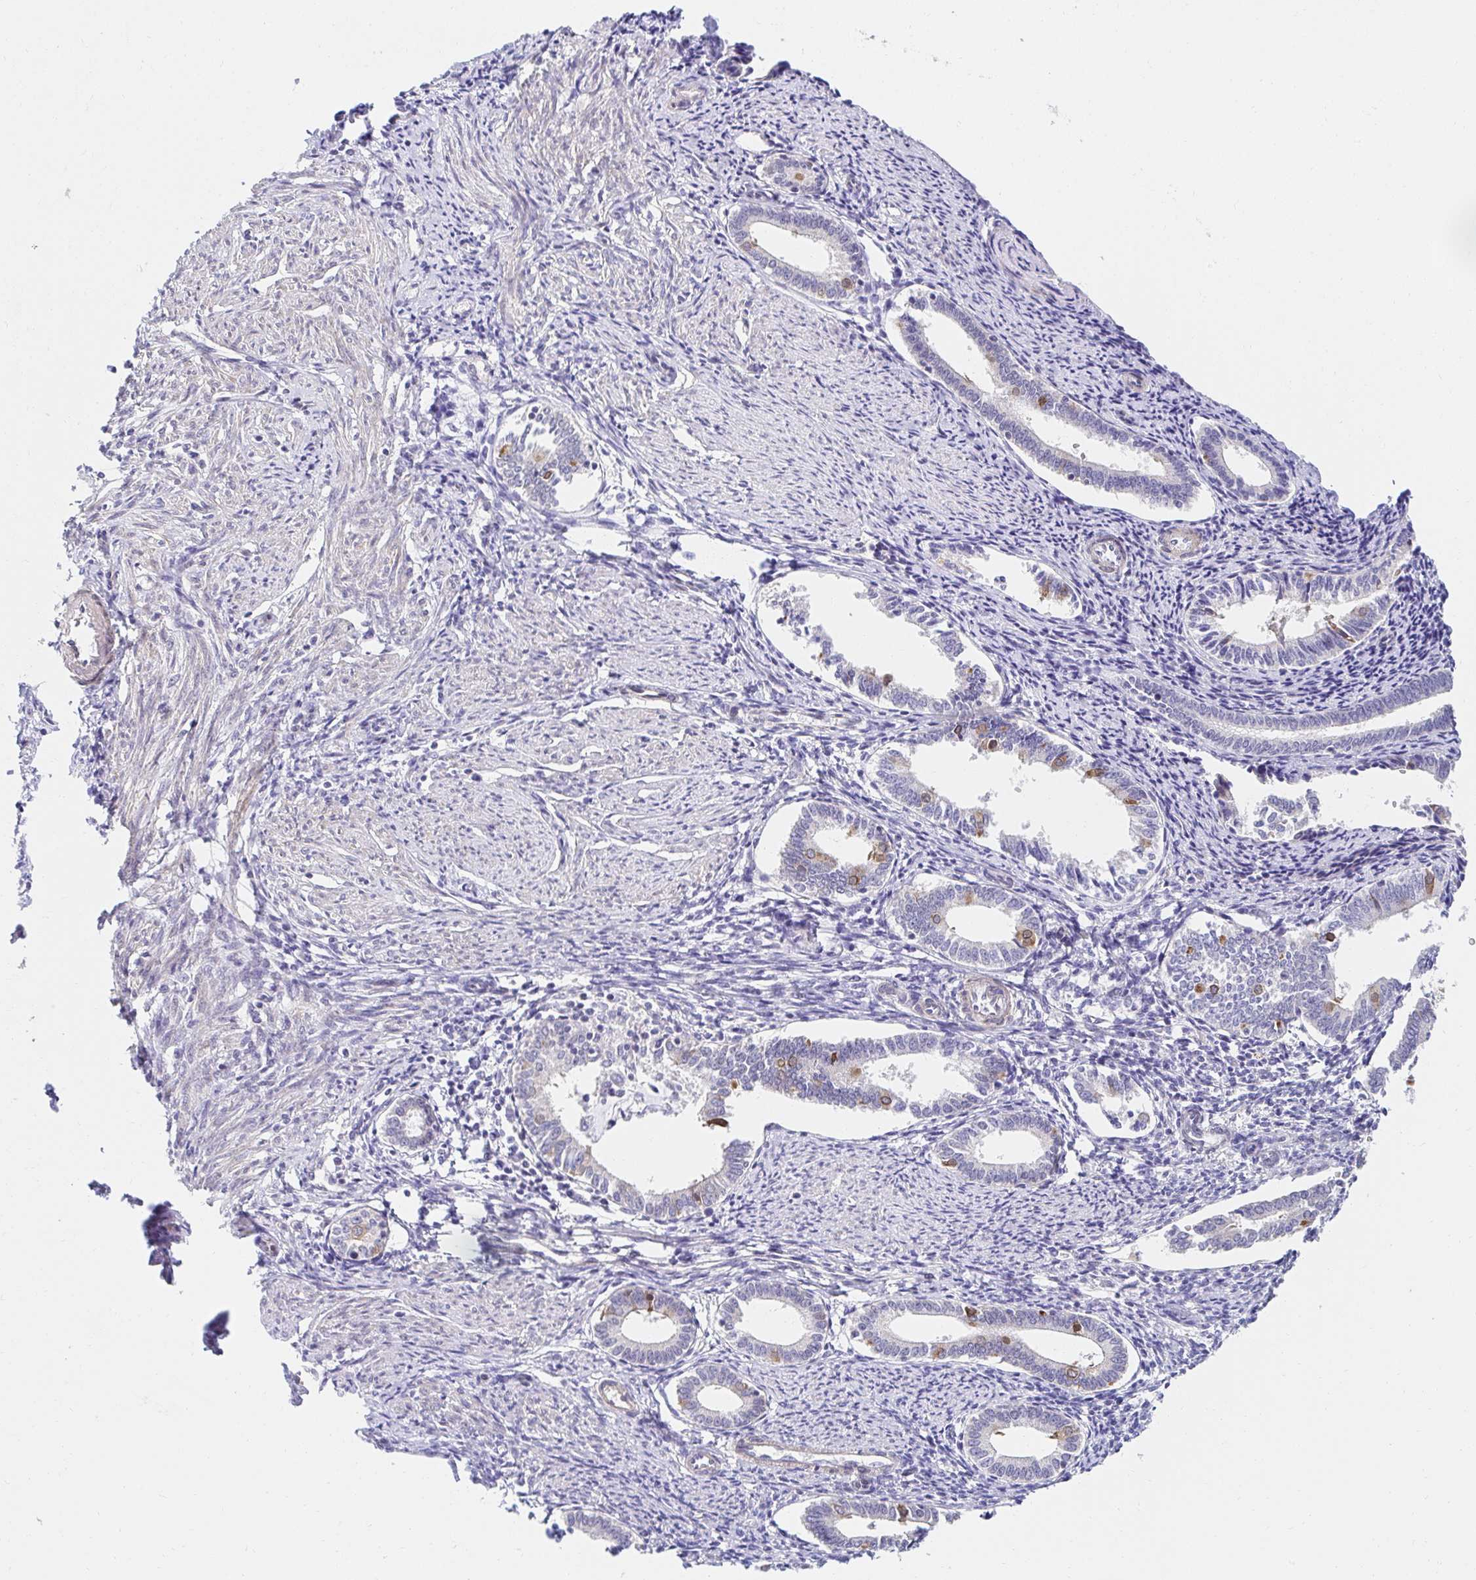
{"staining": {"intensity": "negative", "quantity": "none", "location": "none"}, "tissue": "endometrium", "cell_type": "Cells in endometrial stroma", "image_type": "normal", "snomed": [{"axis": "morphology", "description": "Normal tissue, NOS"}, {"axis": "topography", "description": "Endometrium"}], "caption": "Immunohistochemistry (IHC) of unremarkable endometrium demonstrates no positivity in cells in endometrial stroma.", "gene": "AKAP14", "patient": {"sex": "female", "age": 41}}